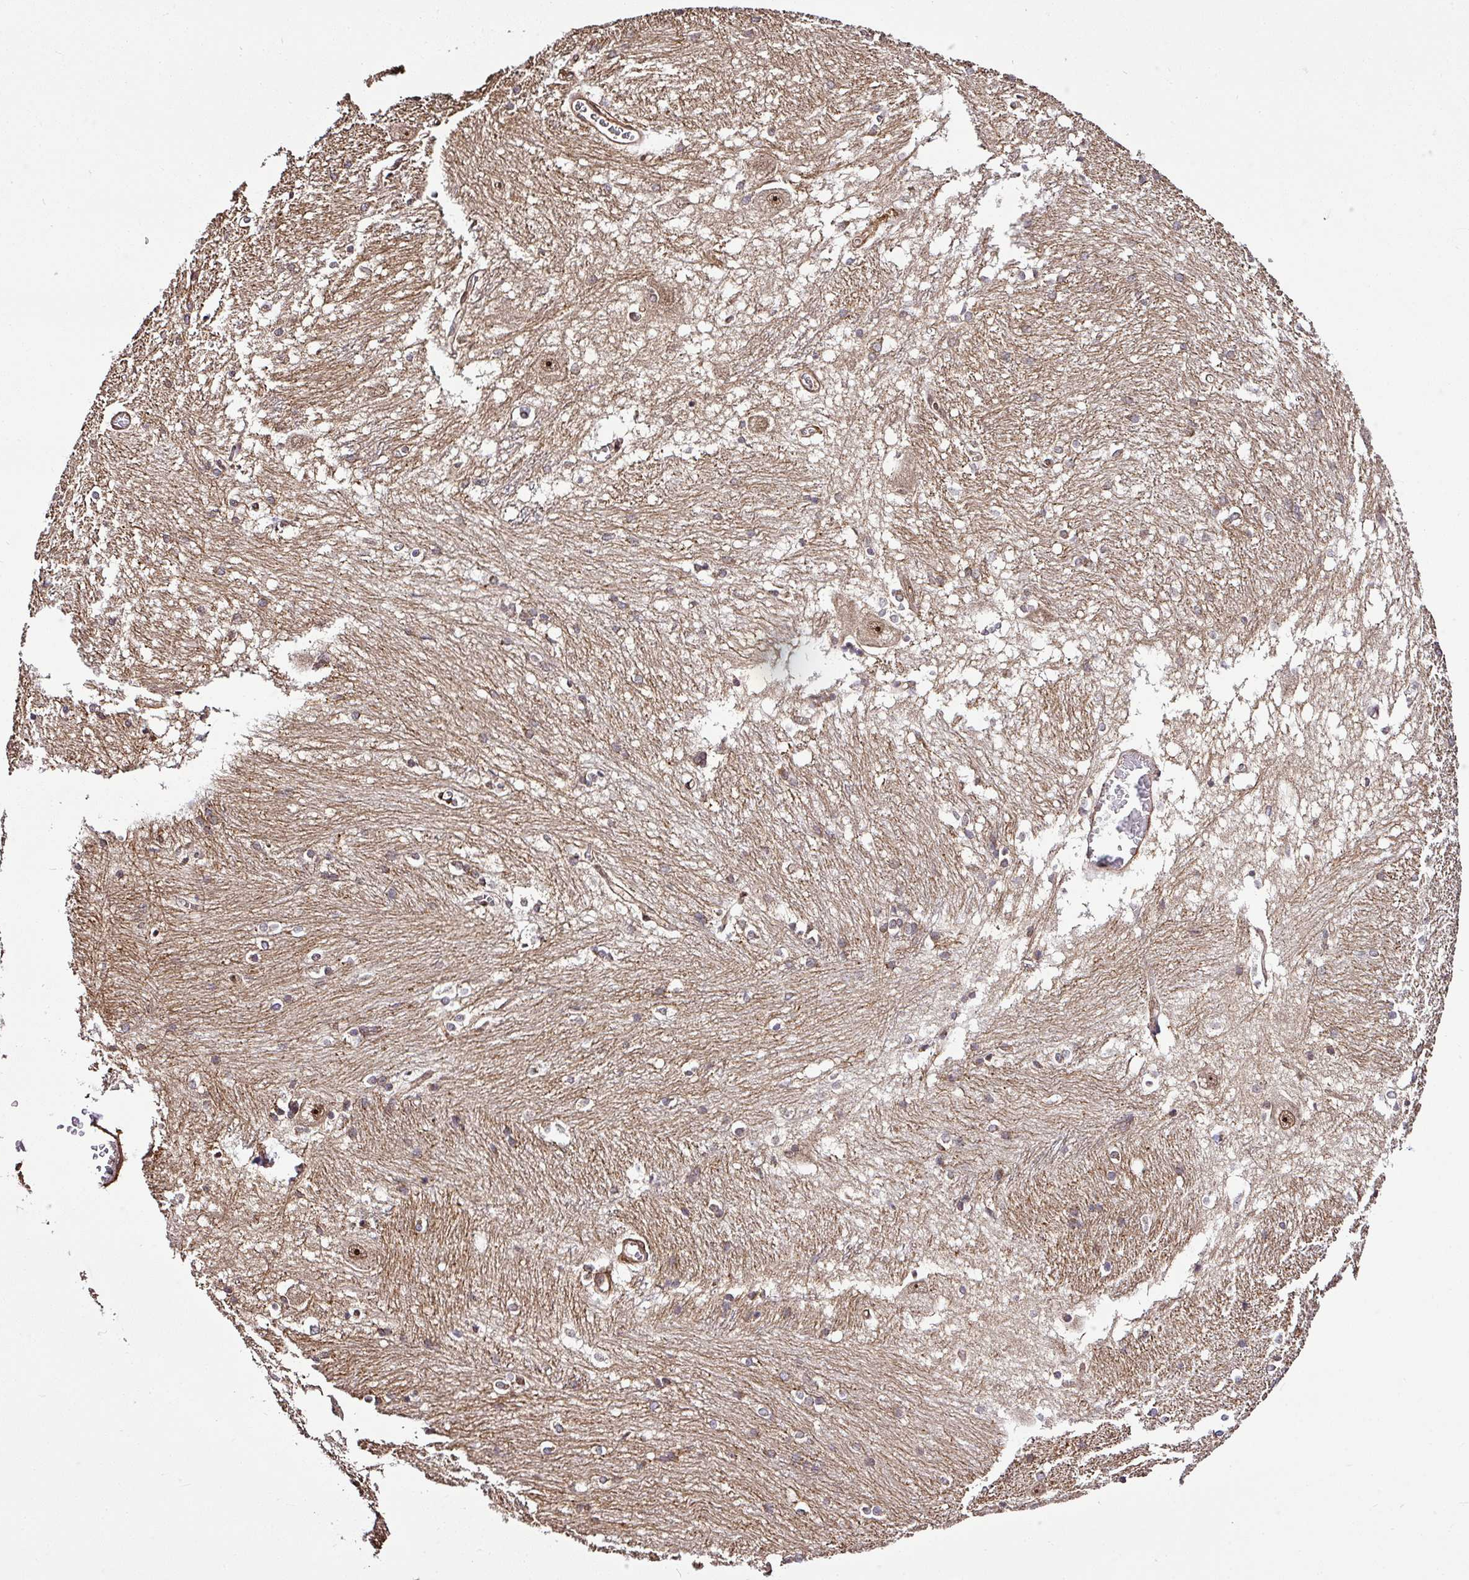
{"staining": {"intensity": "moderate", "quantity": ">75%", "location": "nuclear"}, "tissue": "caudate", "cell_type": "Glial cells", "image_type": "normal", "snomed": [{"axis": "morphology", "description": "Normal tissue, NOS"}, {"axis": "topography", "description": "Lateral ventricle wall"}], "caption": "This photomicrograph reveals normal caudate stained with immunohistochemistry to label a protein in brown. The nuclear of glial cells show moderate positivity for the protein. Nuclei are counter-stained blue.", "gene": "FAM153A", "patient": {"sex": "male", "age": 37}}